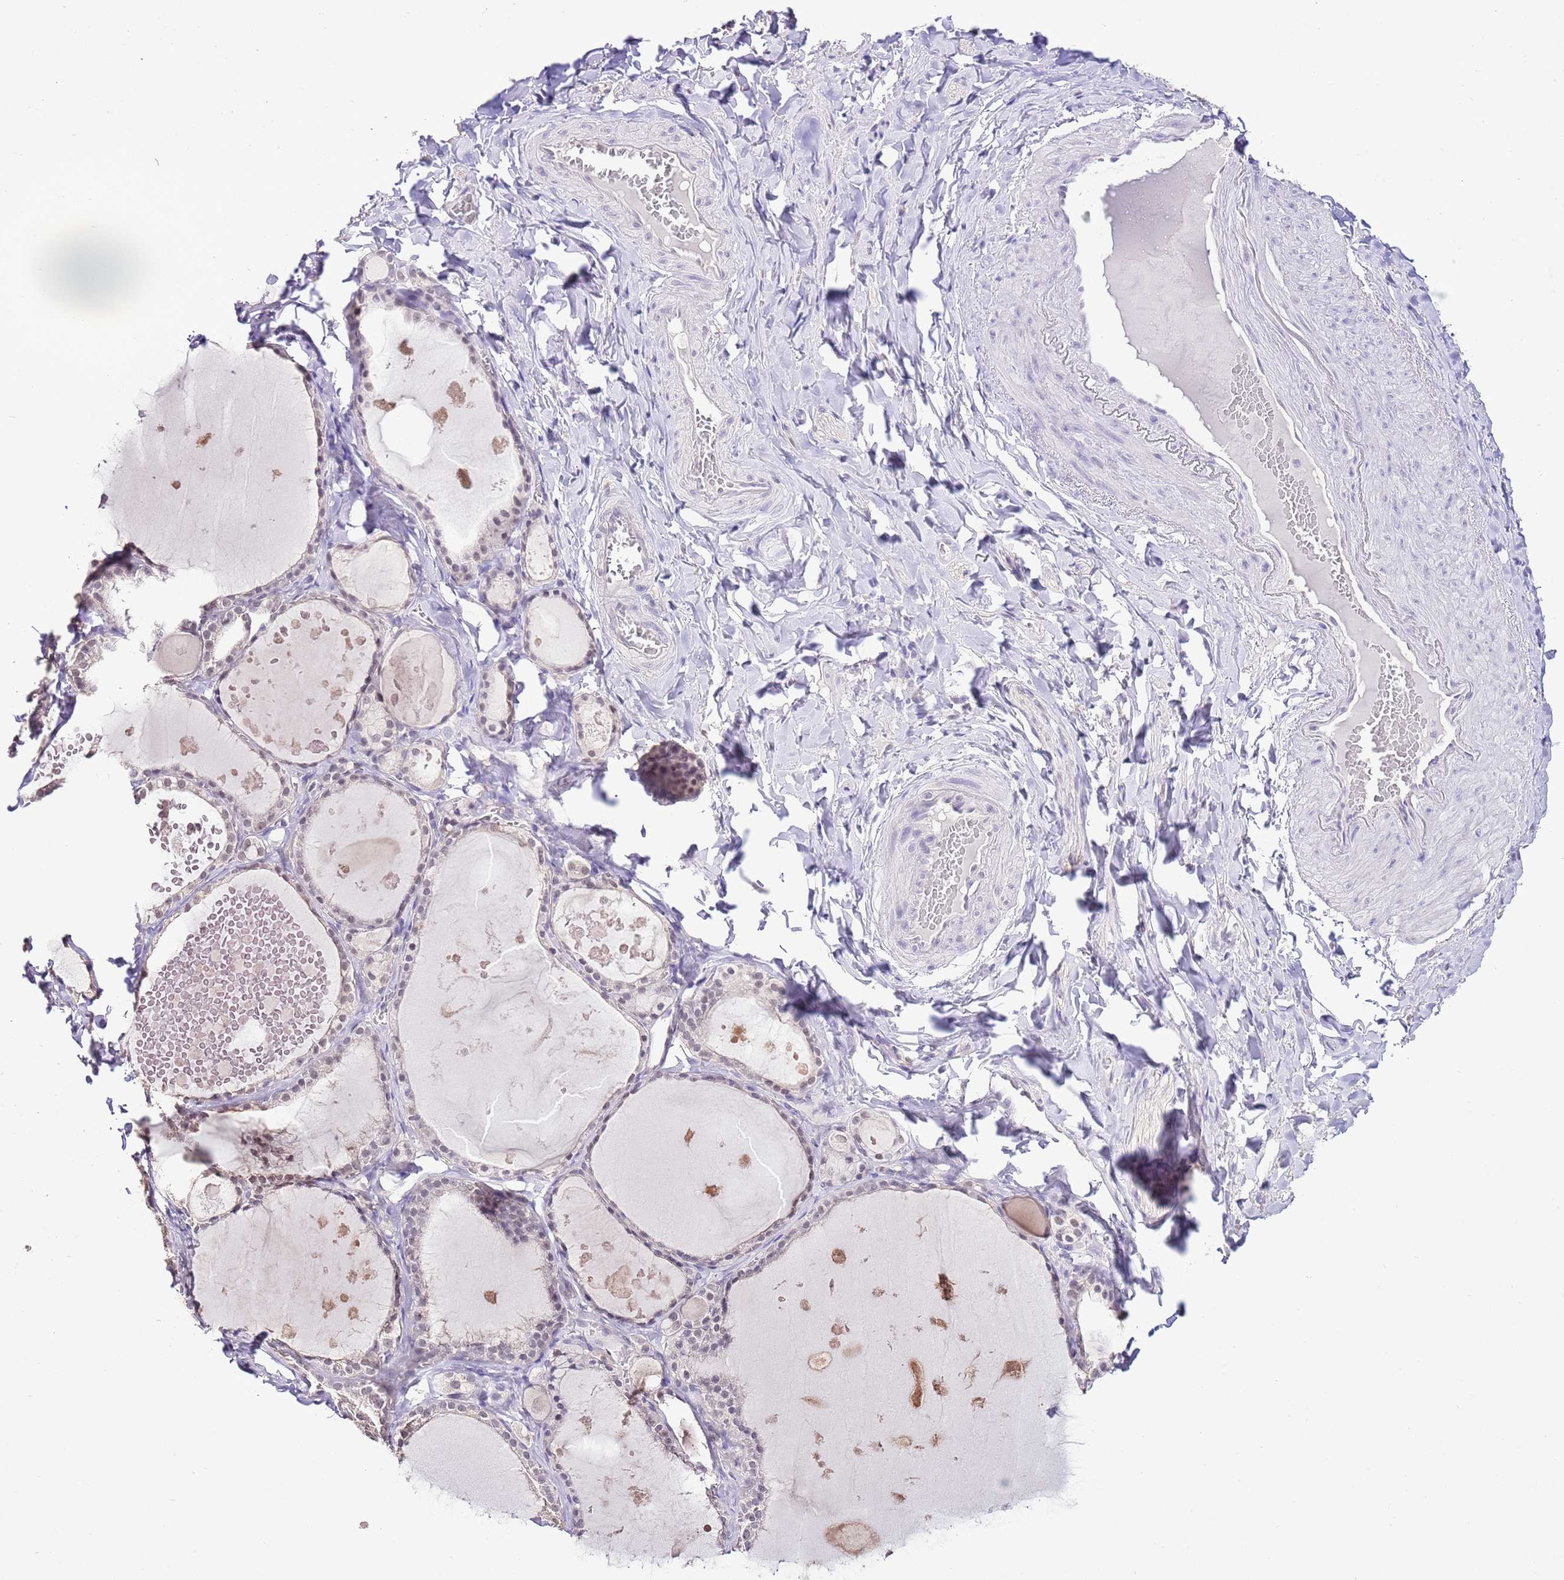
{"staining": {"intensity": "weak", "quantity": "25%-75%", "location": "nuclear"}, "tissue": "thyroid gland", "cell_type": "Glandular cells", "image_type": "normal", "snomed": [{"axis": "morphology", "description": "Normal tissue, NOS"}, {"axis": "topography", "description": "Thyroid gland"}], "caption": "This is an image of IHC staining of benign thyroid gland, which shows weak staining in the nuclear of glandular cells.", "gene": "IZUMO4", "patient": {"sex": "male", "age": 56}}